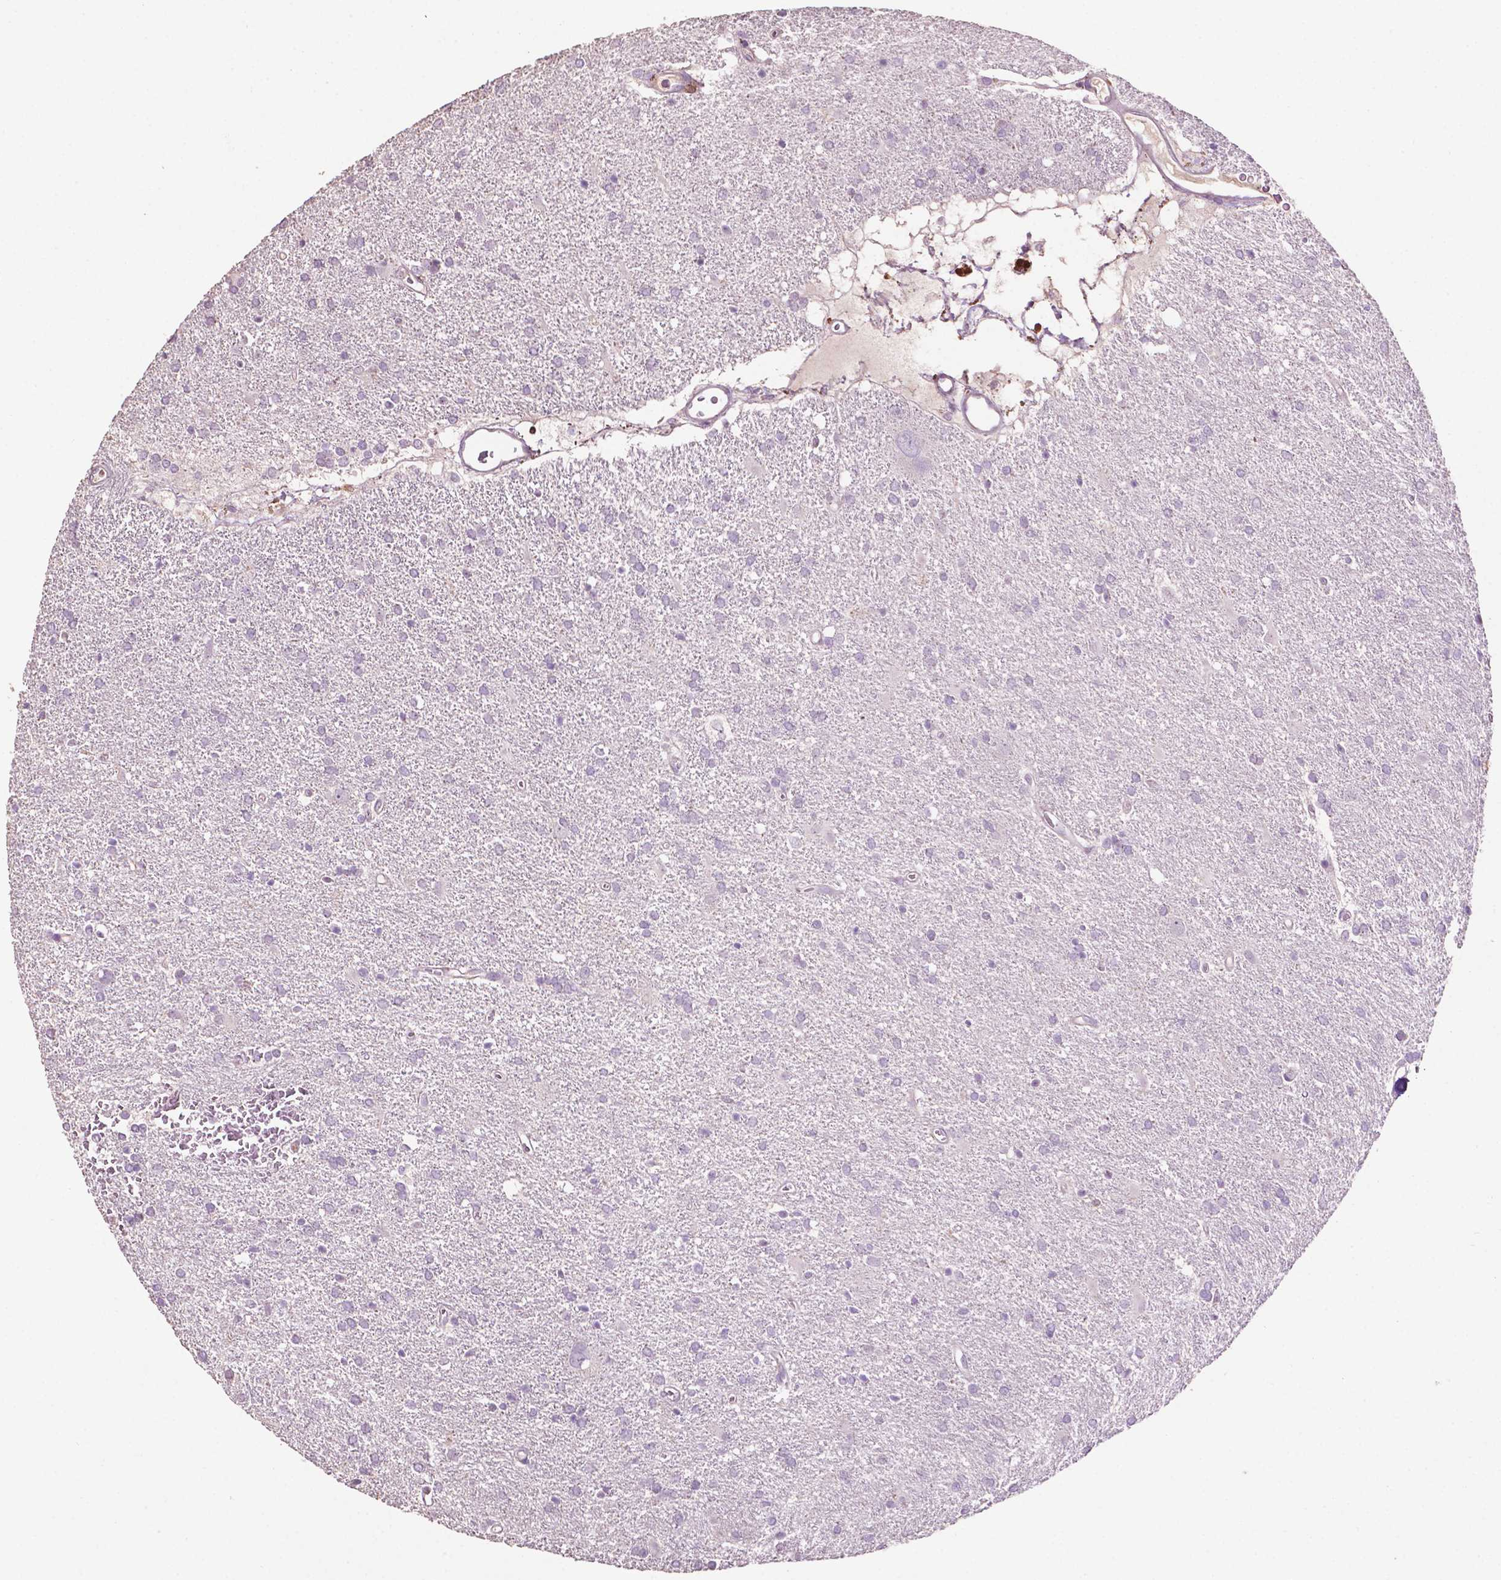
{"staining": {"intensity": "negative", "quantity": "none", "location": "none"}, "tissue": "glioma", "cell_type": "Tumor cells", "image_type": "cancer", "snomed": [{"axis": "morphology", "description": "Glioma, malignant, Low grade"}, {"axis": "topography", "description": "Brain"}], "caption": "Histopathology image shows no protein expression in tumor cells of malignant glioma (low-grade) tissue.", "gene": "TBC1D10C", "patient": {"sex": "male", "age": 66}}